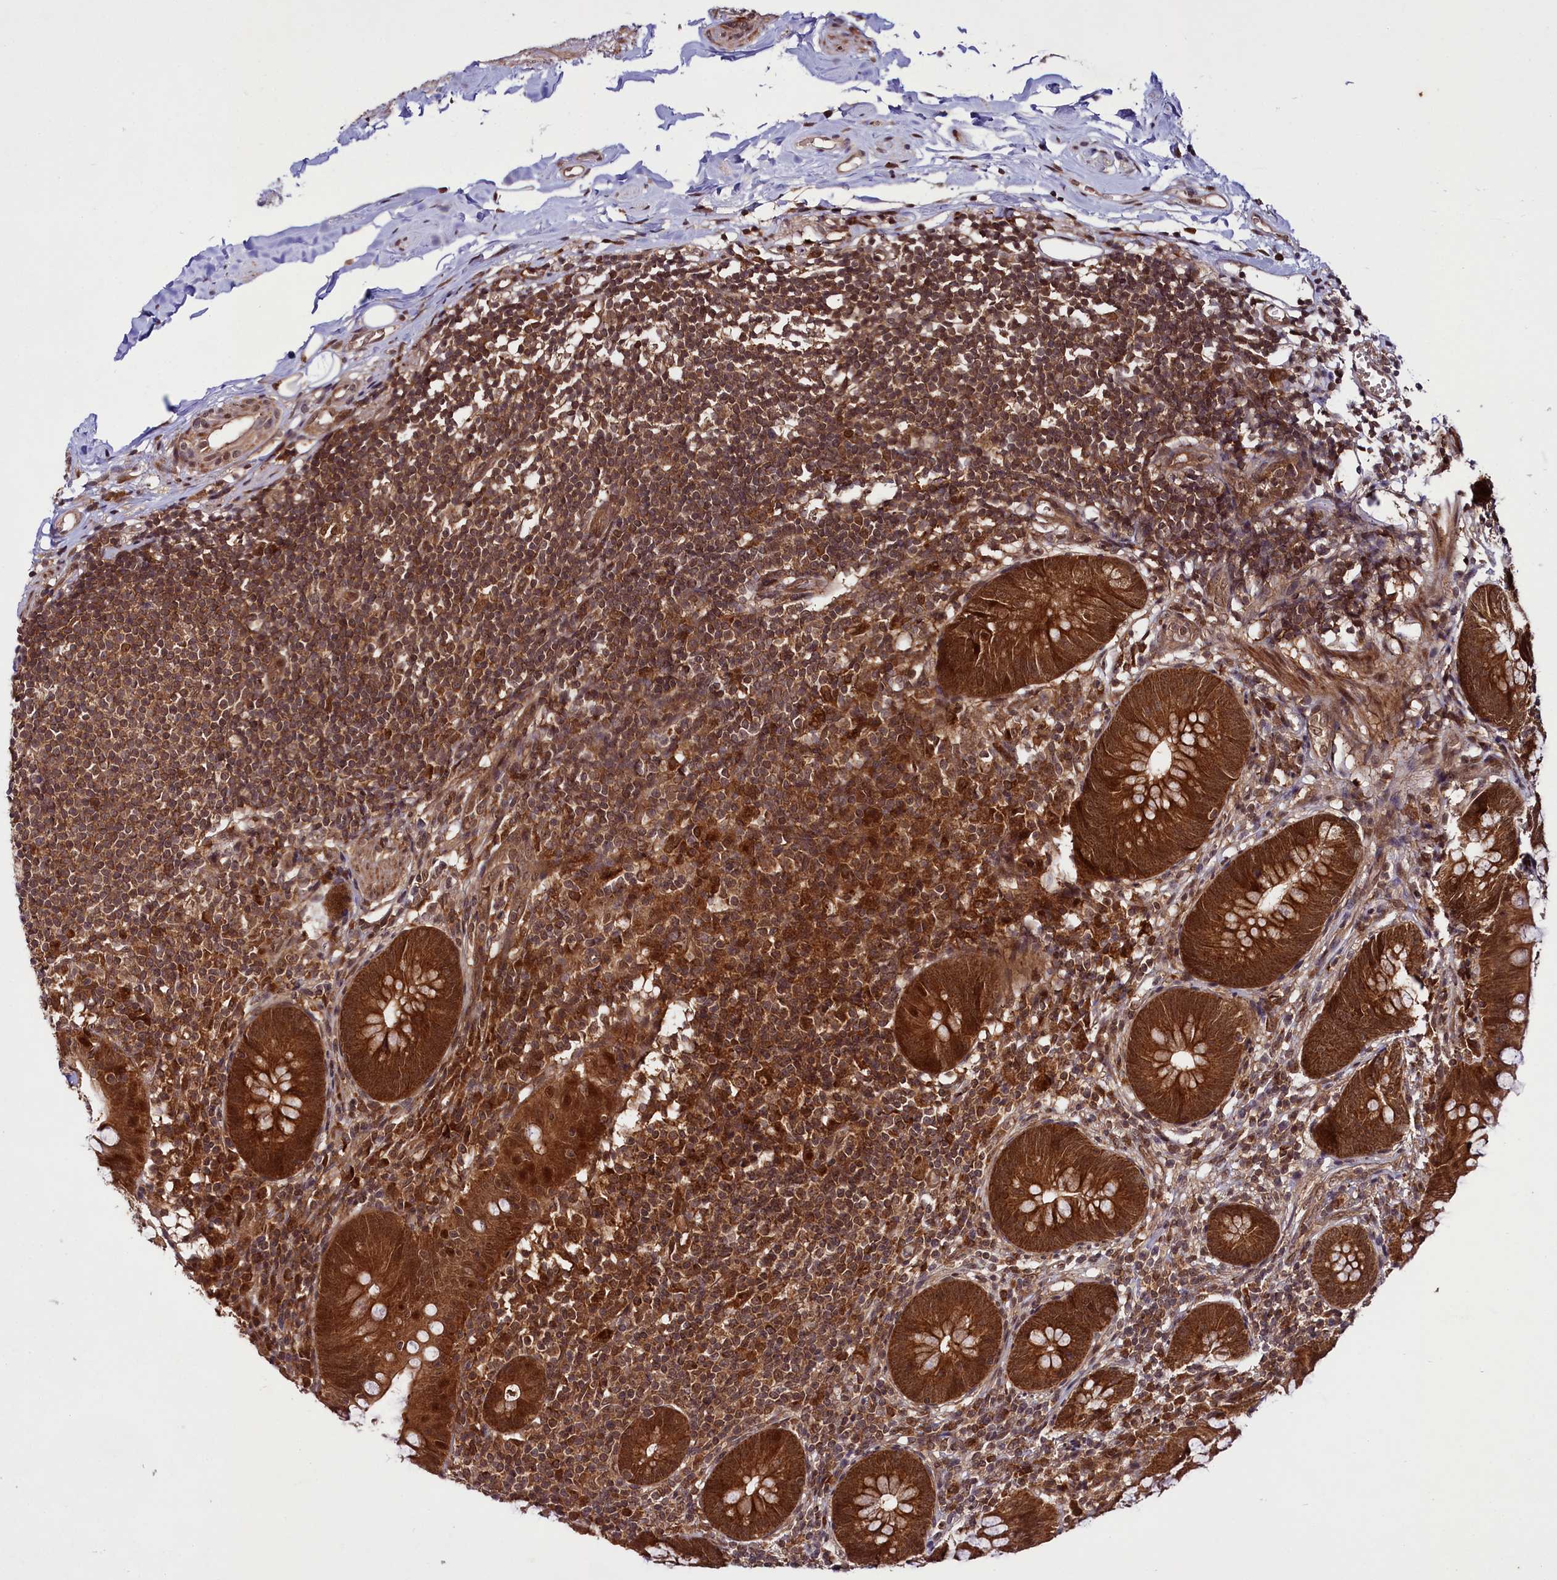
{"staining": {"intensity": "strong", "quantity": ">75%", "location": "cytoplasmic/membranous,nuclear"}, "tissue": "appendix", "cell_type": "Glandular cells", "image_type": "normal", "snomed": [{"axis": "morphology", "description": "Normal tissue, NOS"}, {"axis": "topography", "description": "Appendix"}], "caption": "The photomicrograph displays staining of normal appendix, revealing strong cytoplasmic/membranous,nuclear protein staining (brown color) within glandular cells.", "gene": "UBE3A", "patient": {"sex": "female", "age": 62}}